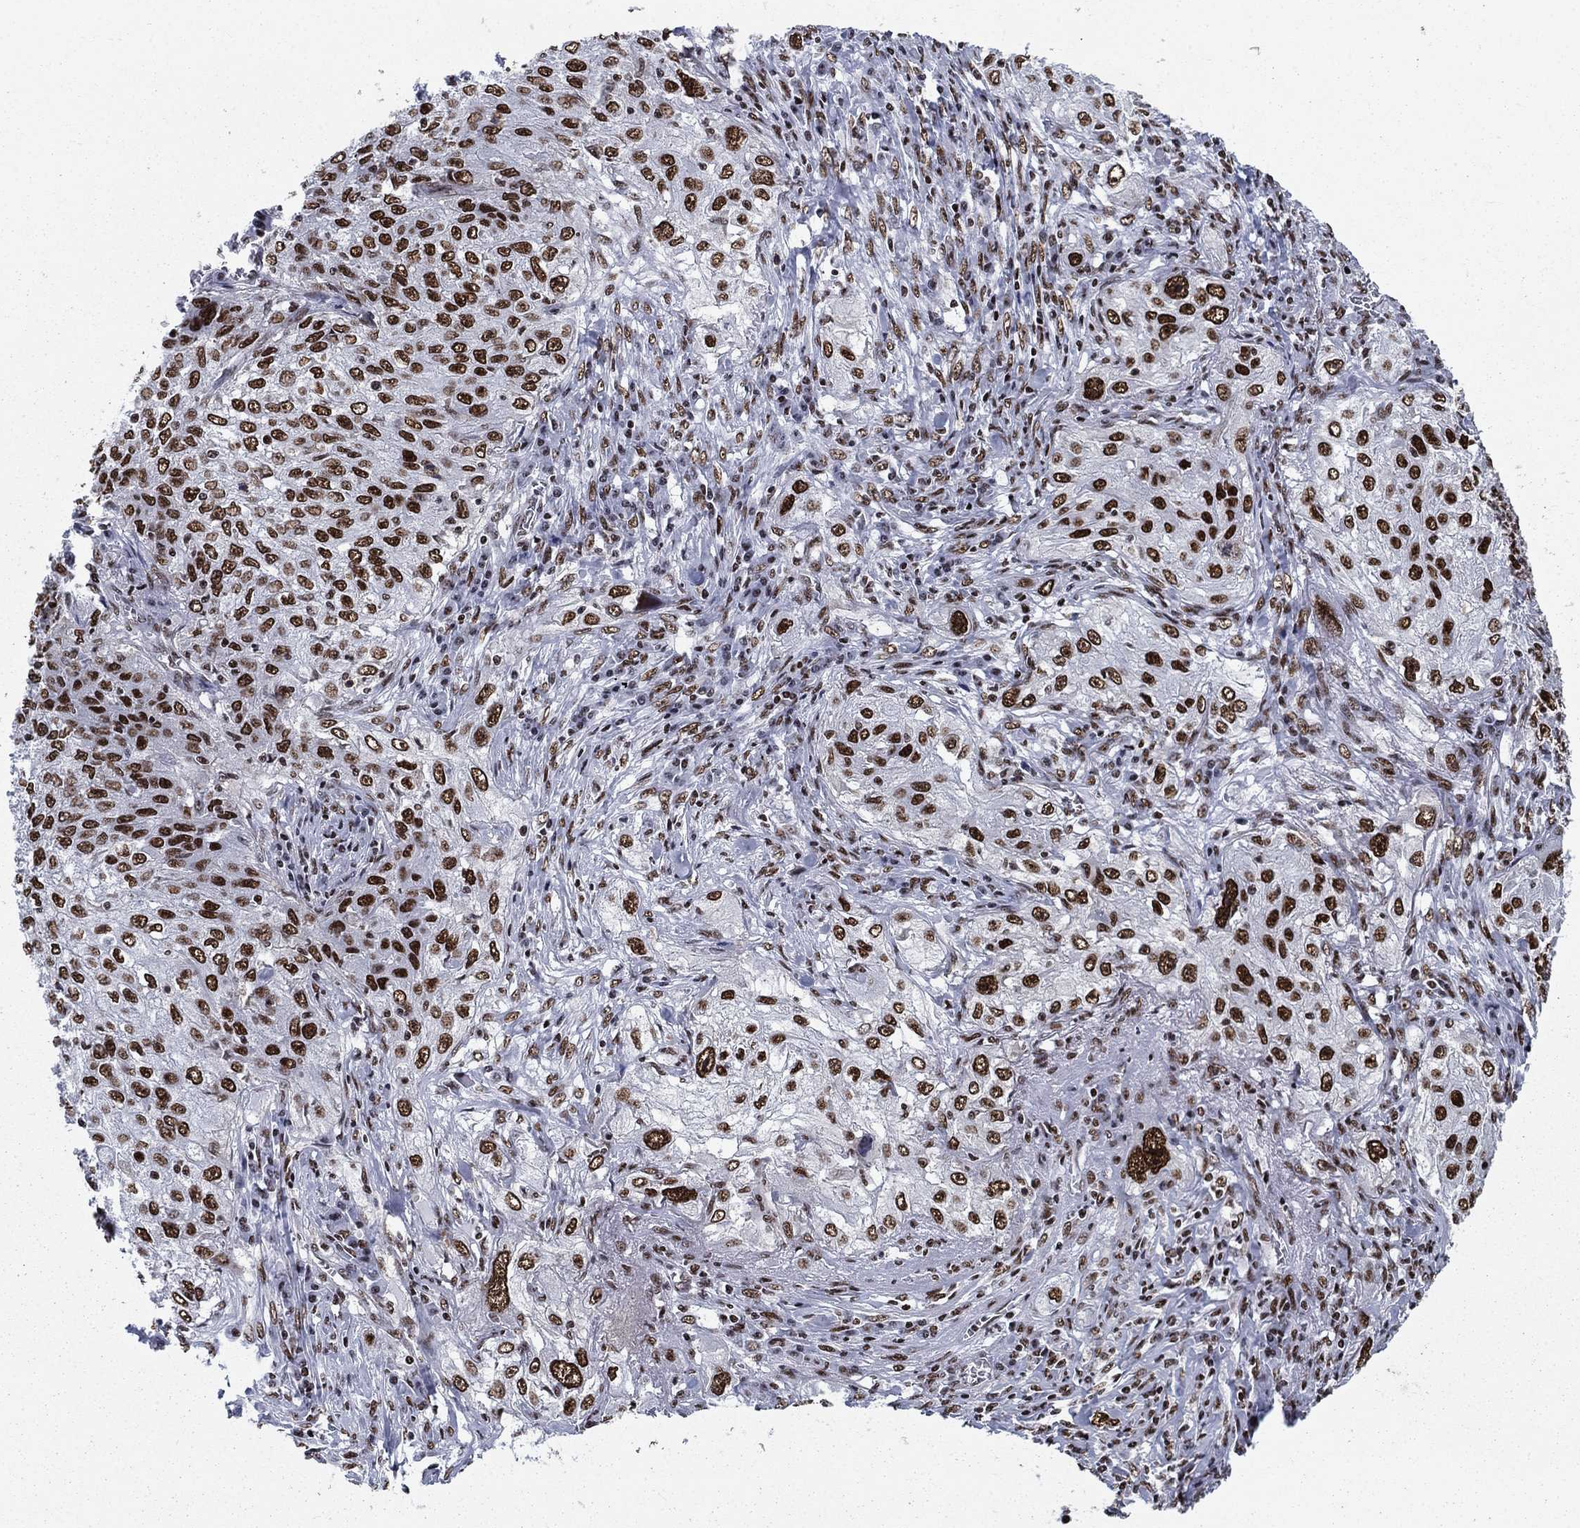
{"staining": {"intensity": "strong", "quantity": ">75%", "location": "nuclear"}, "tissue": "lung cancer", "cell_type": "Tumor cells", "image_type": "cancer", "snomed": [{"axis": "morphology", "description": "Squamous cell carcinoma, NOS"}, {"axis": "topography", "description": "Lung"}], "caption": "DAB (3,3'-diaminobenzidine) immunohistochemical staining of human lung cancer (squamous cell carcinoma) shows strong nuclear protein expression in approximately >75% of tumor cells.", "gene": "RPRD1B", "patient": {"sex": "female", "age": 69}}